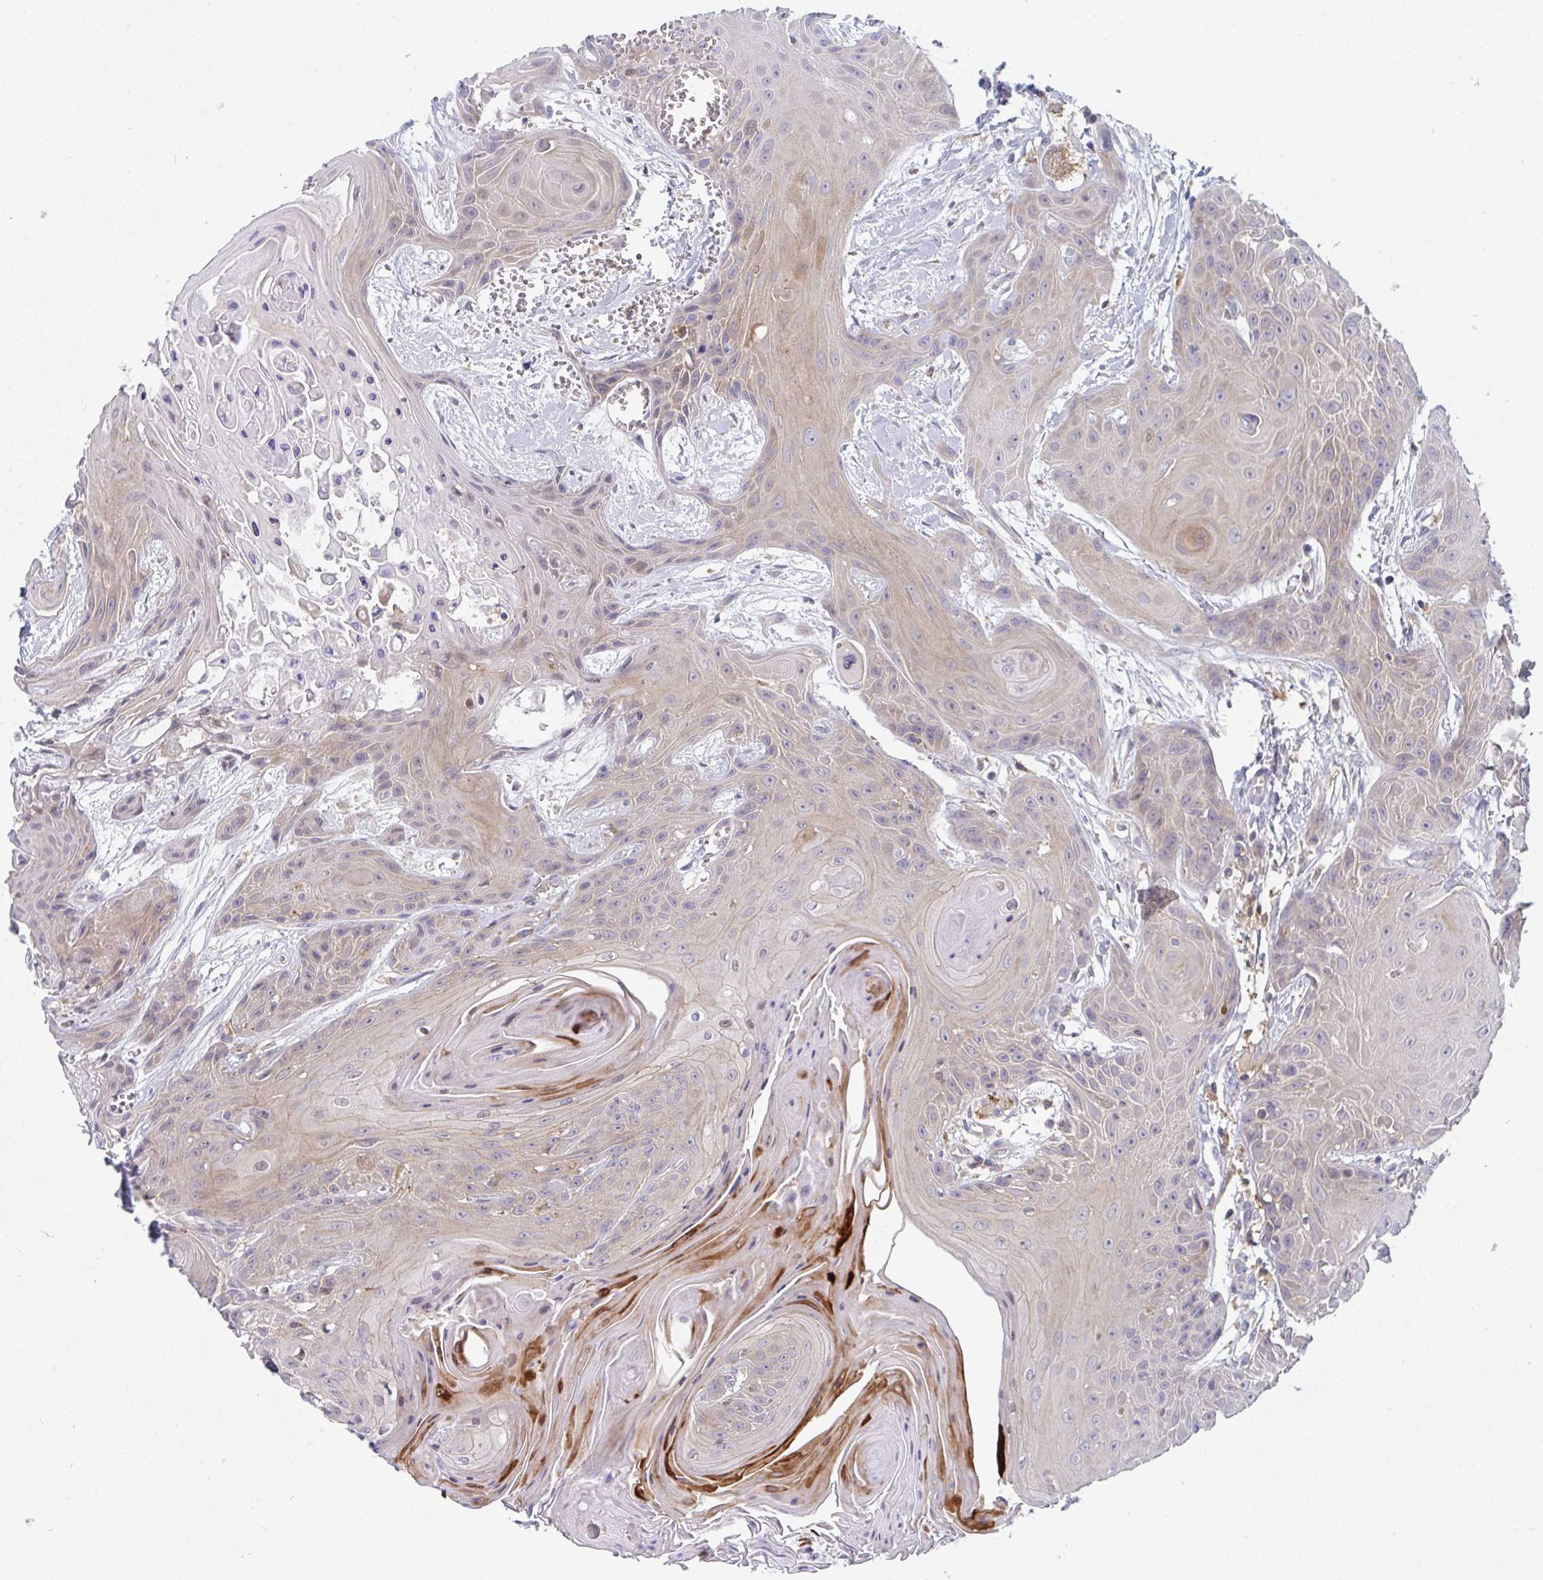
{"staining": {"intensity": "weak", "quantity": ">75%", "location": "cytoplasmic/membranous"}, "tissue": "head and neck cancer", "cell_type": "Tumor cells", "image_type": "cancer", "snomed": [{"axis": "morphology", "description": "Squamous cell carcinoma, NOS"}, {"axis": "topography", "description": "Head-Neck"}], "caption": "Weak cytoplasmic/membranous protein positivity is appreciated in about >75% of tumor cells in head and neck cancer. Ihc stains the protein in brown and the nuclei are stained blue.", "gene": "DISP2", "patient": {"sex": "female", "age": 73}}